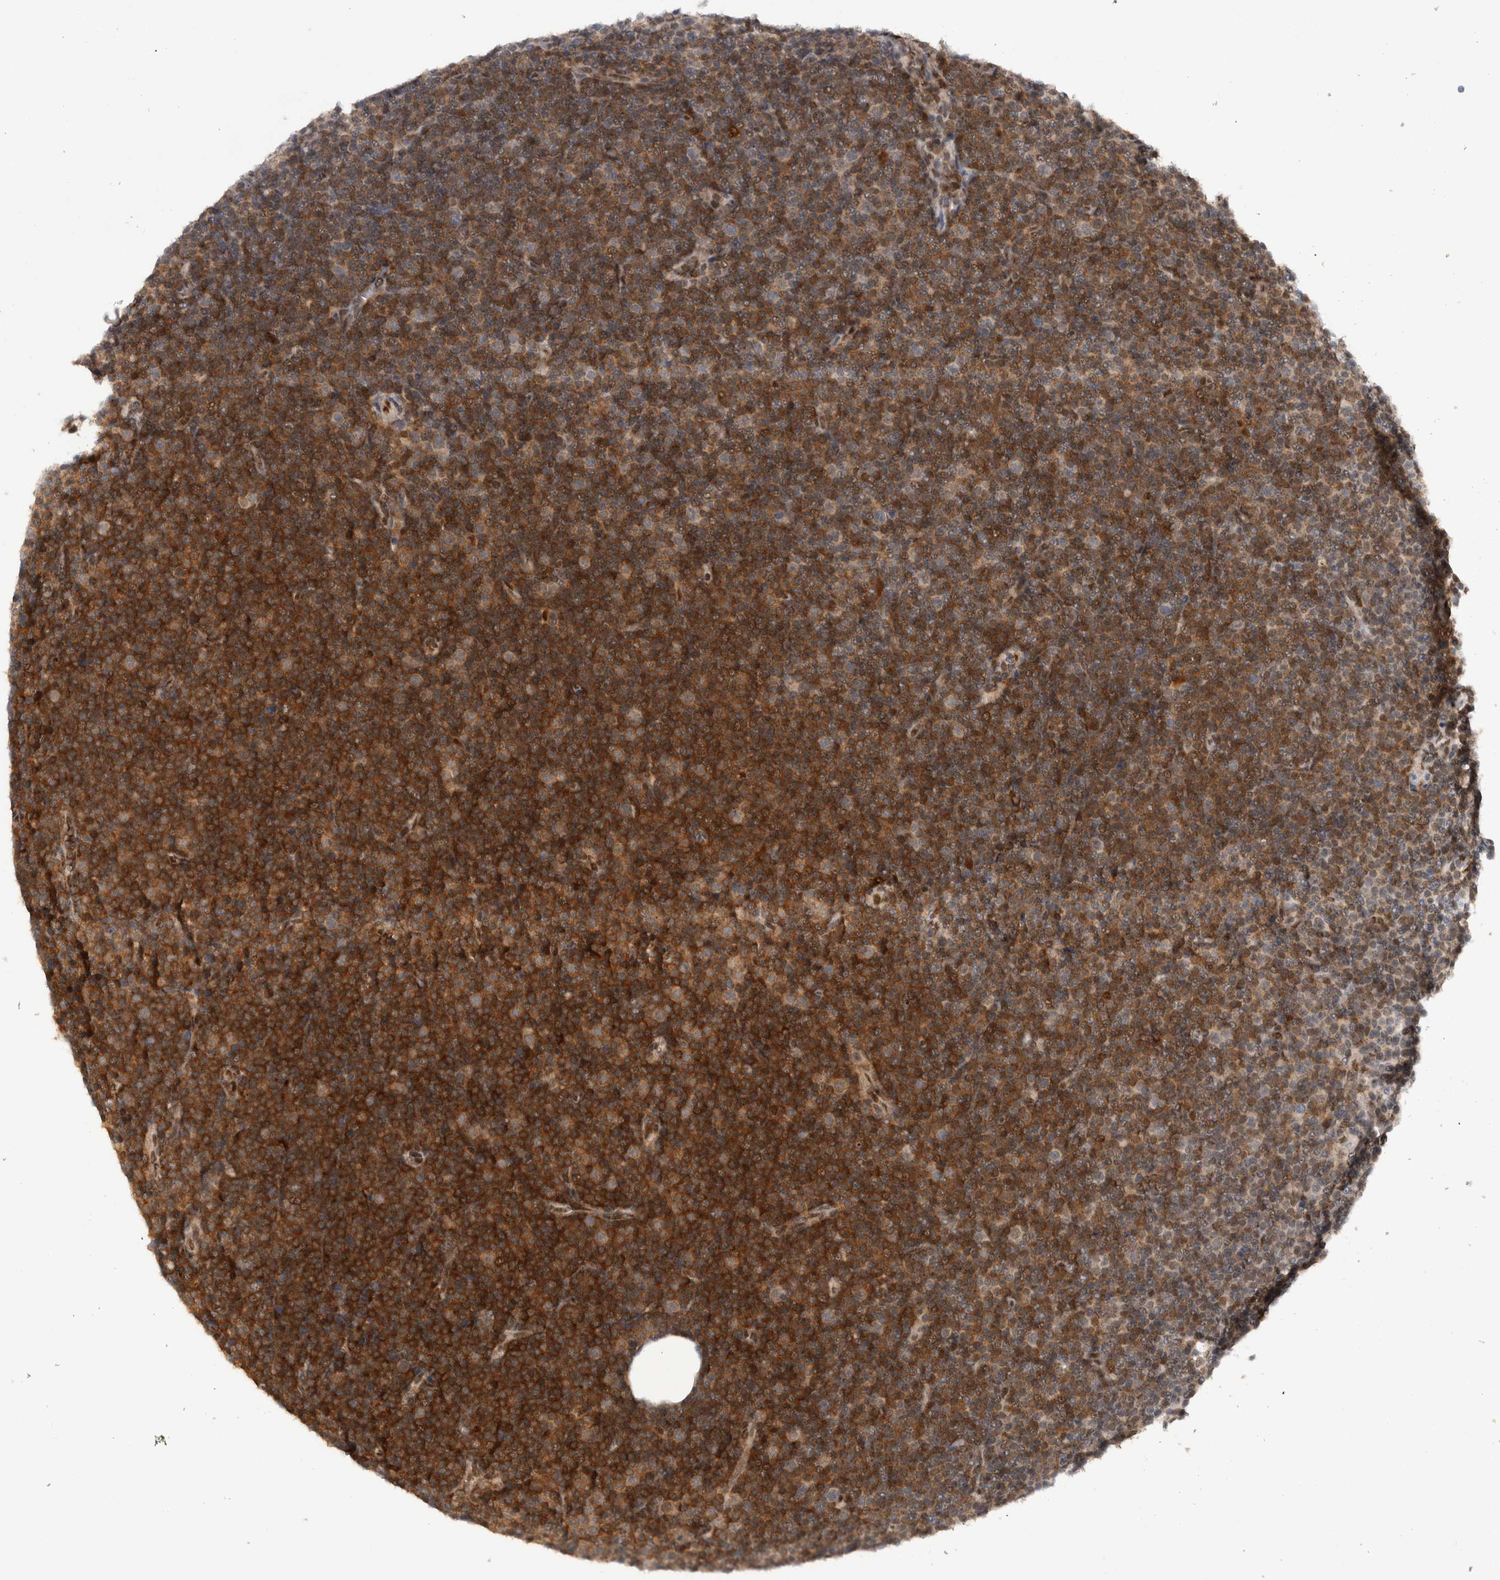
{"staining": {"intensity": "strong", "quantity": ">75%", "location": "cytoplasmic/membranous"}, "tissue": "lymphoma", "cell_type": "Tumor cells", "image_type": "cancer", "snomed": [{"axis": "morphology", "description": "Malignant lymphoma, non-Hodgkin's type, Low grade"}, {"axis": "topography", "description": "Lymph node"}], "caption": "DAB immunohistochemical staining of low-grade malignant lymphoma, non-Hodgkin's type reveals strong cytoplasmic/membranous protein staining in approximately >75% of tumor cells.", "gene": "RPS6KA2", "patient": {"sex": "female", "age": 67}}